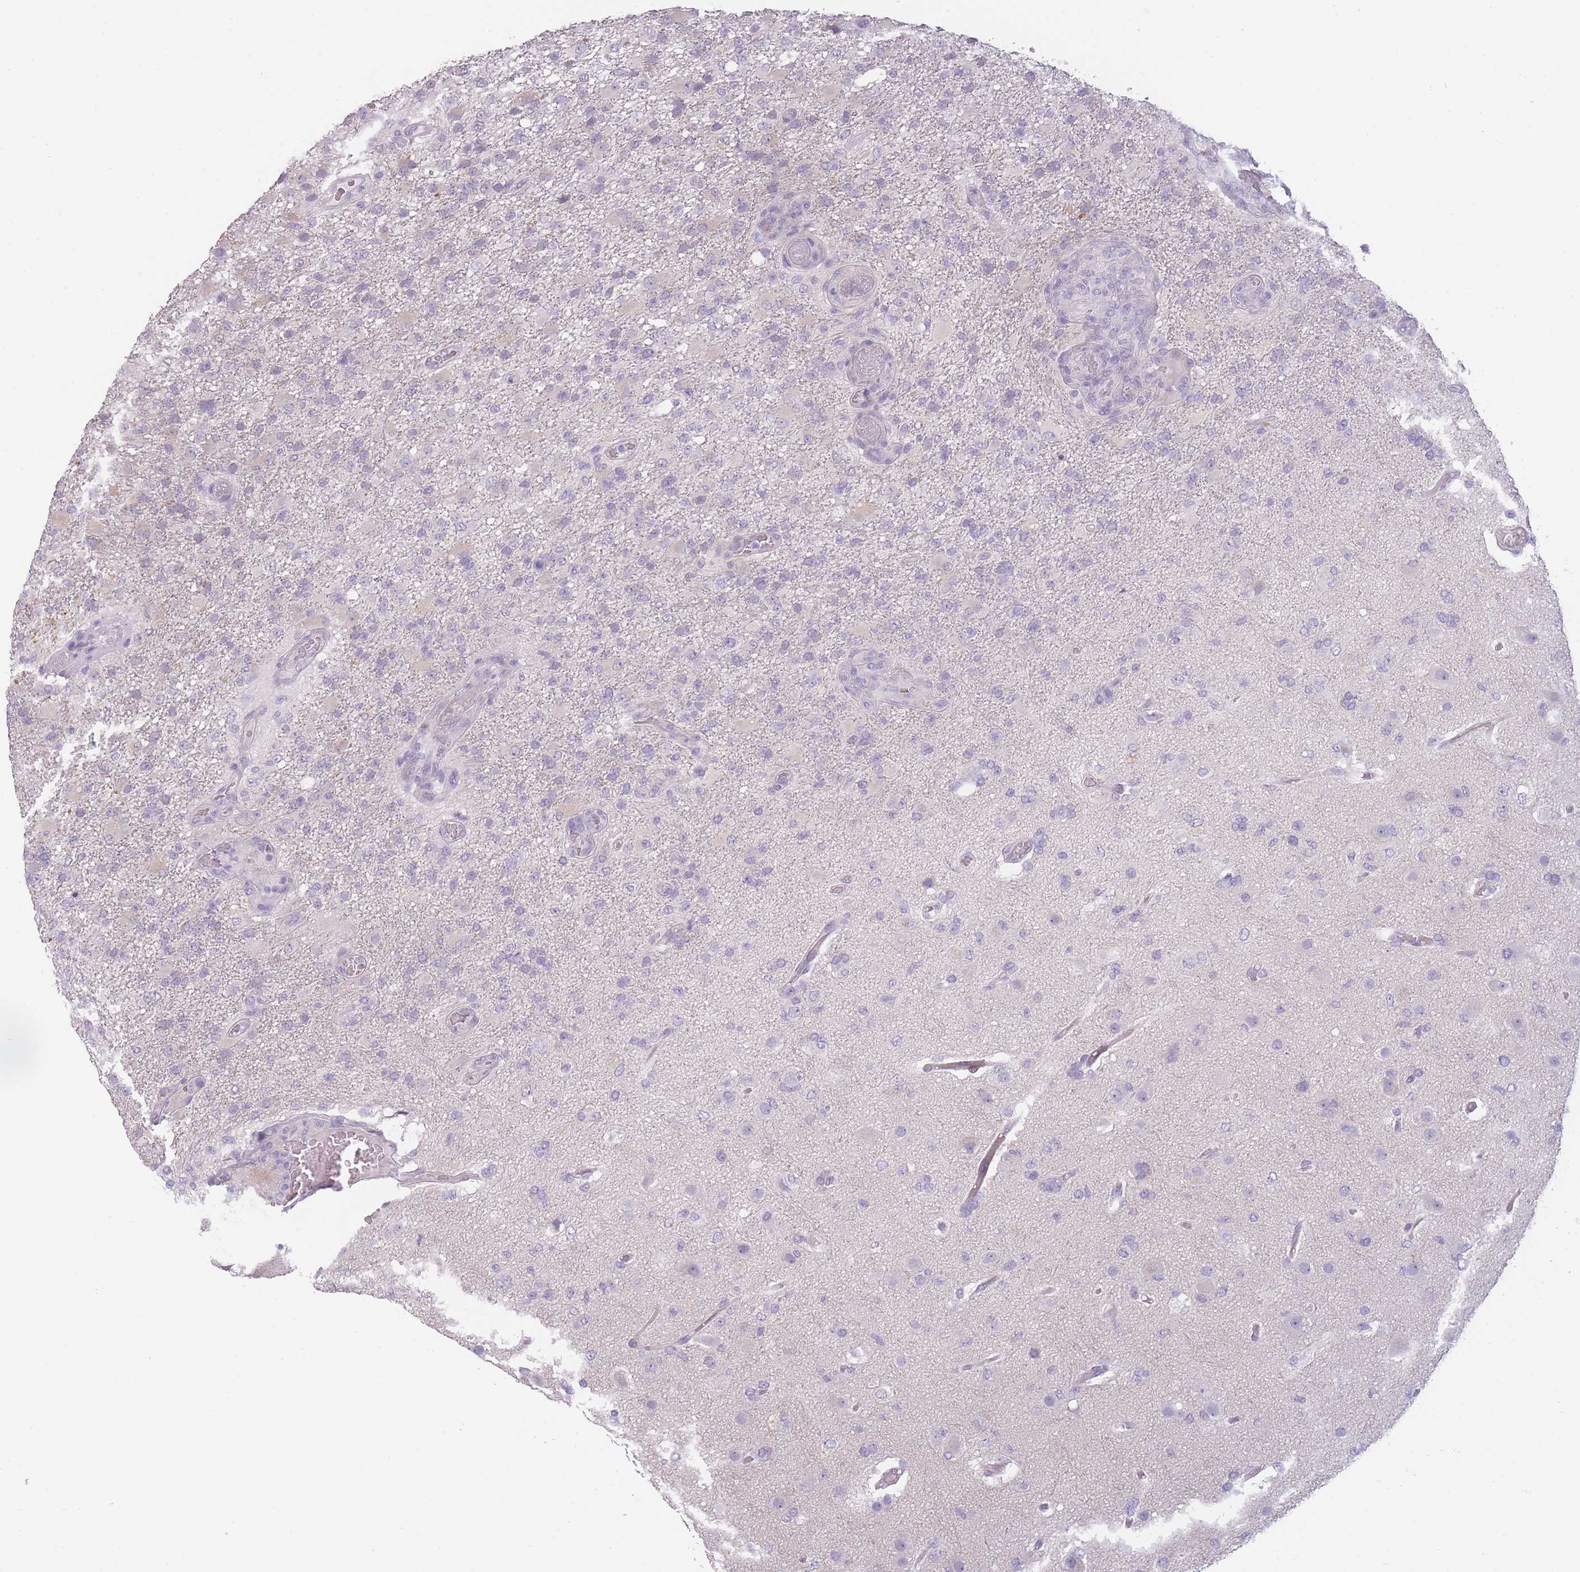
{"staining": {"intensity": "negative", "quantity": "none", "location": "none"}, "tissue": "glioma", "cell_type": "Tumor cells", "image_type": "cancer", "snomed": [{"axis": "morphology", "description": "Glioma, malignant, High grade"}, {"axis": "topography", "description": "Brain"}], "caption": "High power microscopy micrograph of an immunohistochemistry histopathology image of glioma, revealing no significant positivity in tumor cells.", "gene": "TMEM236", "patient": {"sex": "female", "age": 74}}